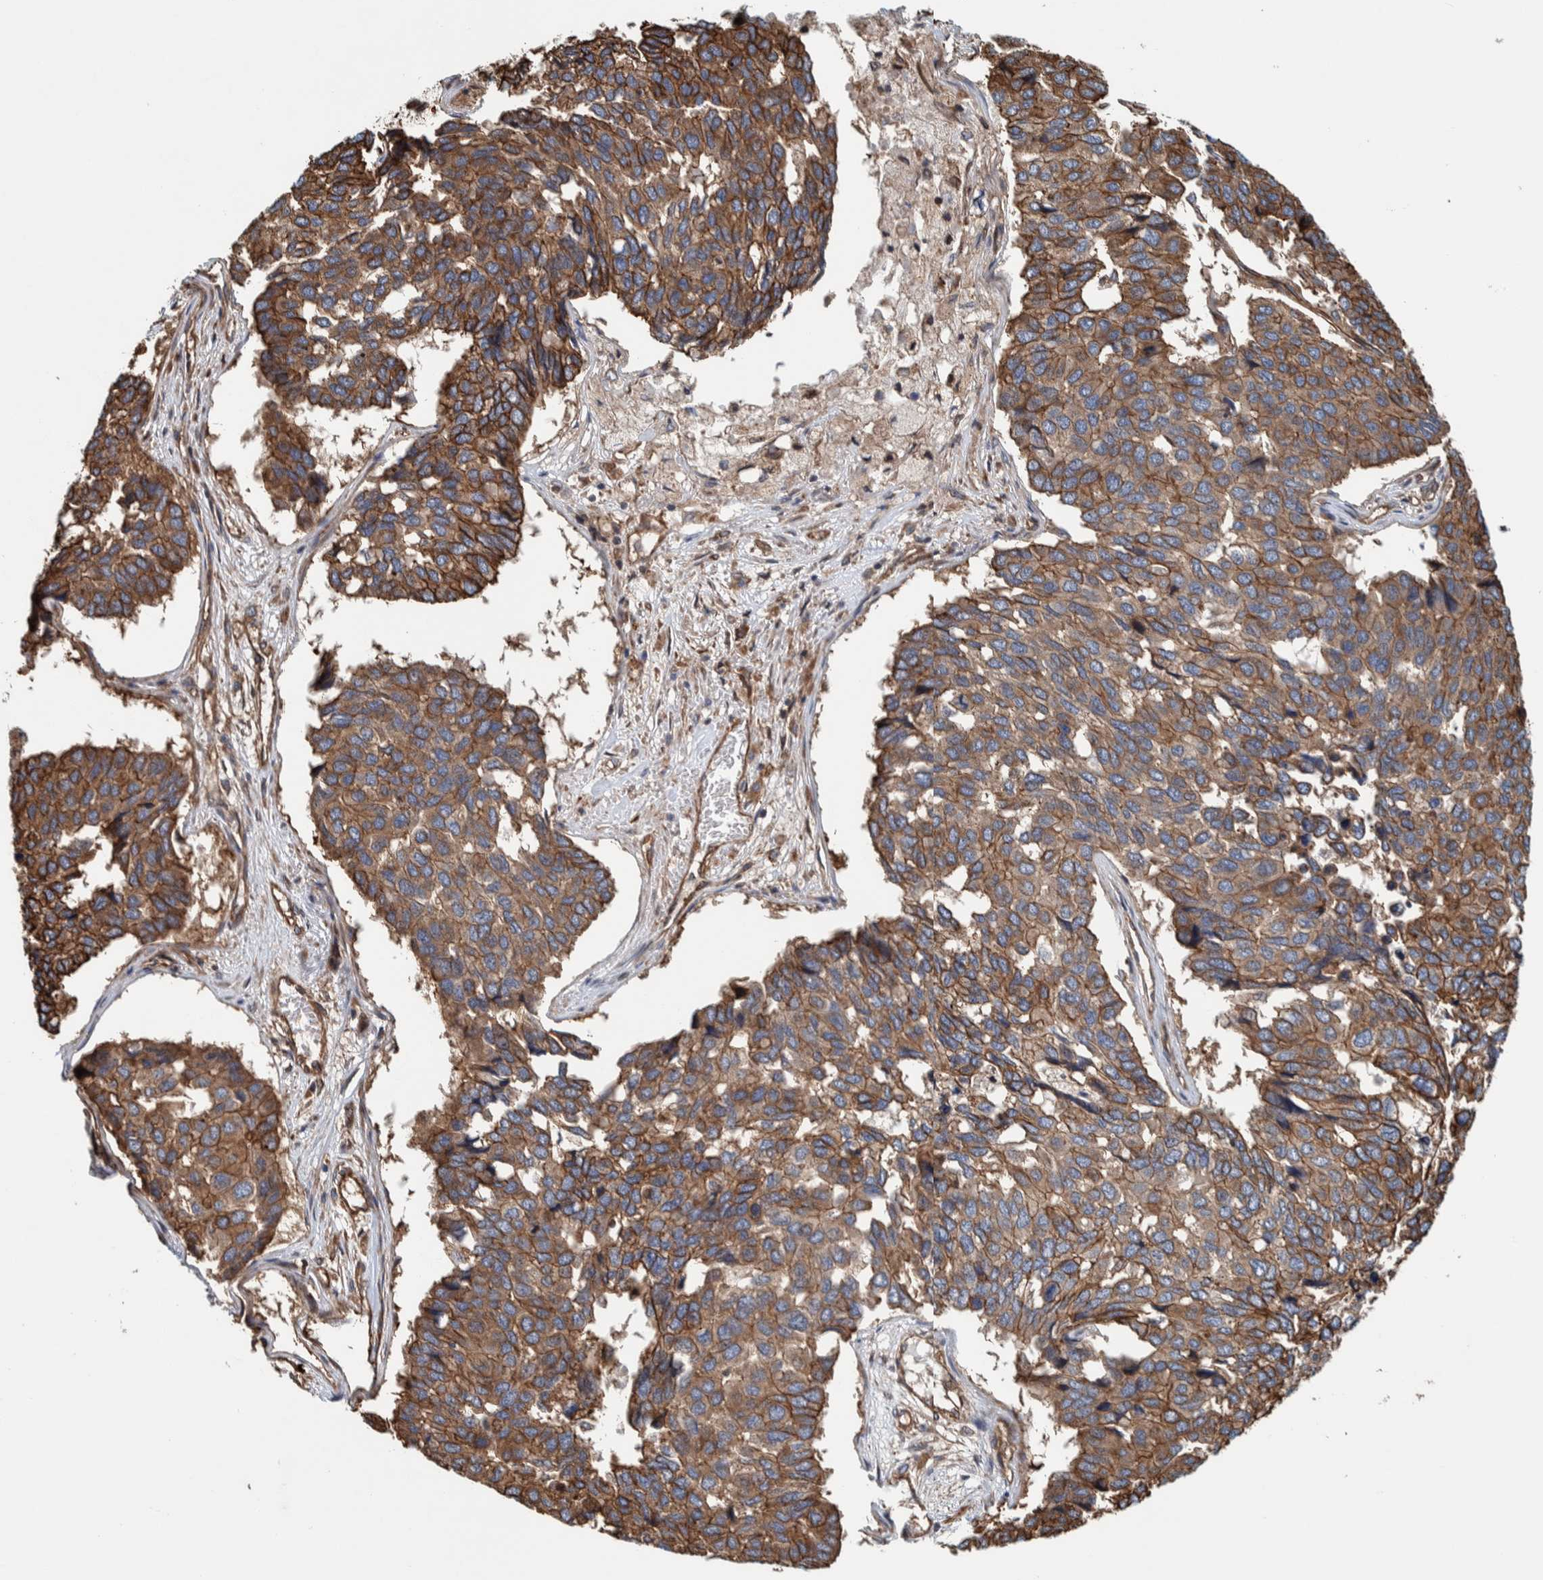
{"staining": {"intensity": "moderate", "quantity": ">75%", "location": "cytoplasmic/membranous"}, "tissue": "pancreatic cancer", "cell_type": "Tumor cells", "image_type": "cancer", "snomed": [{"axis": "morphology", "description": "Adenocarcinoma, NOS"}, {"axis": "topography", "description": "Pancreas"}], "caption": "About >75% of tumor cells in human pancreatic cancer demonstrate moderate cytoplasmic/membranous protein expression as visualized by brown immunohistochemical staining.", "gene": "PKD1L1", "patient": {"sex": "male", "age": 50}}